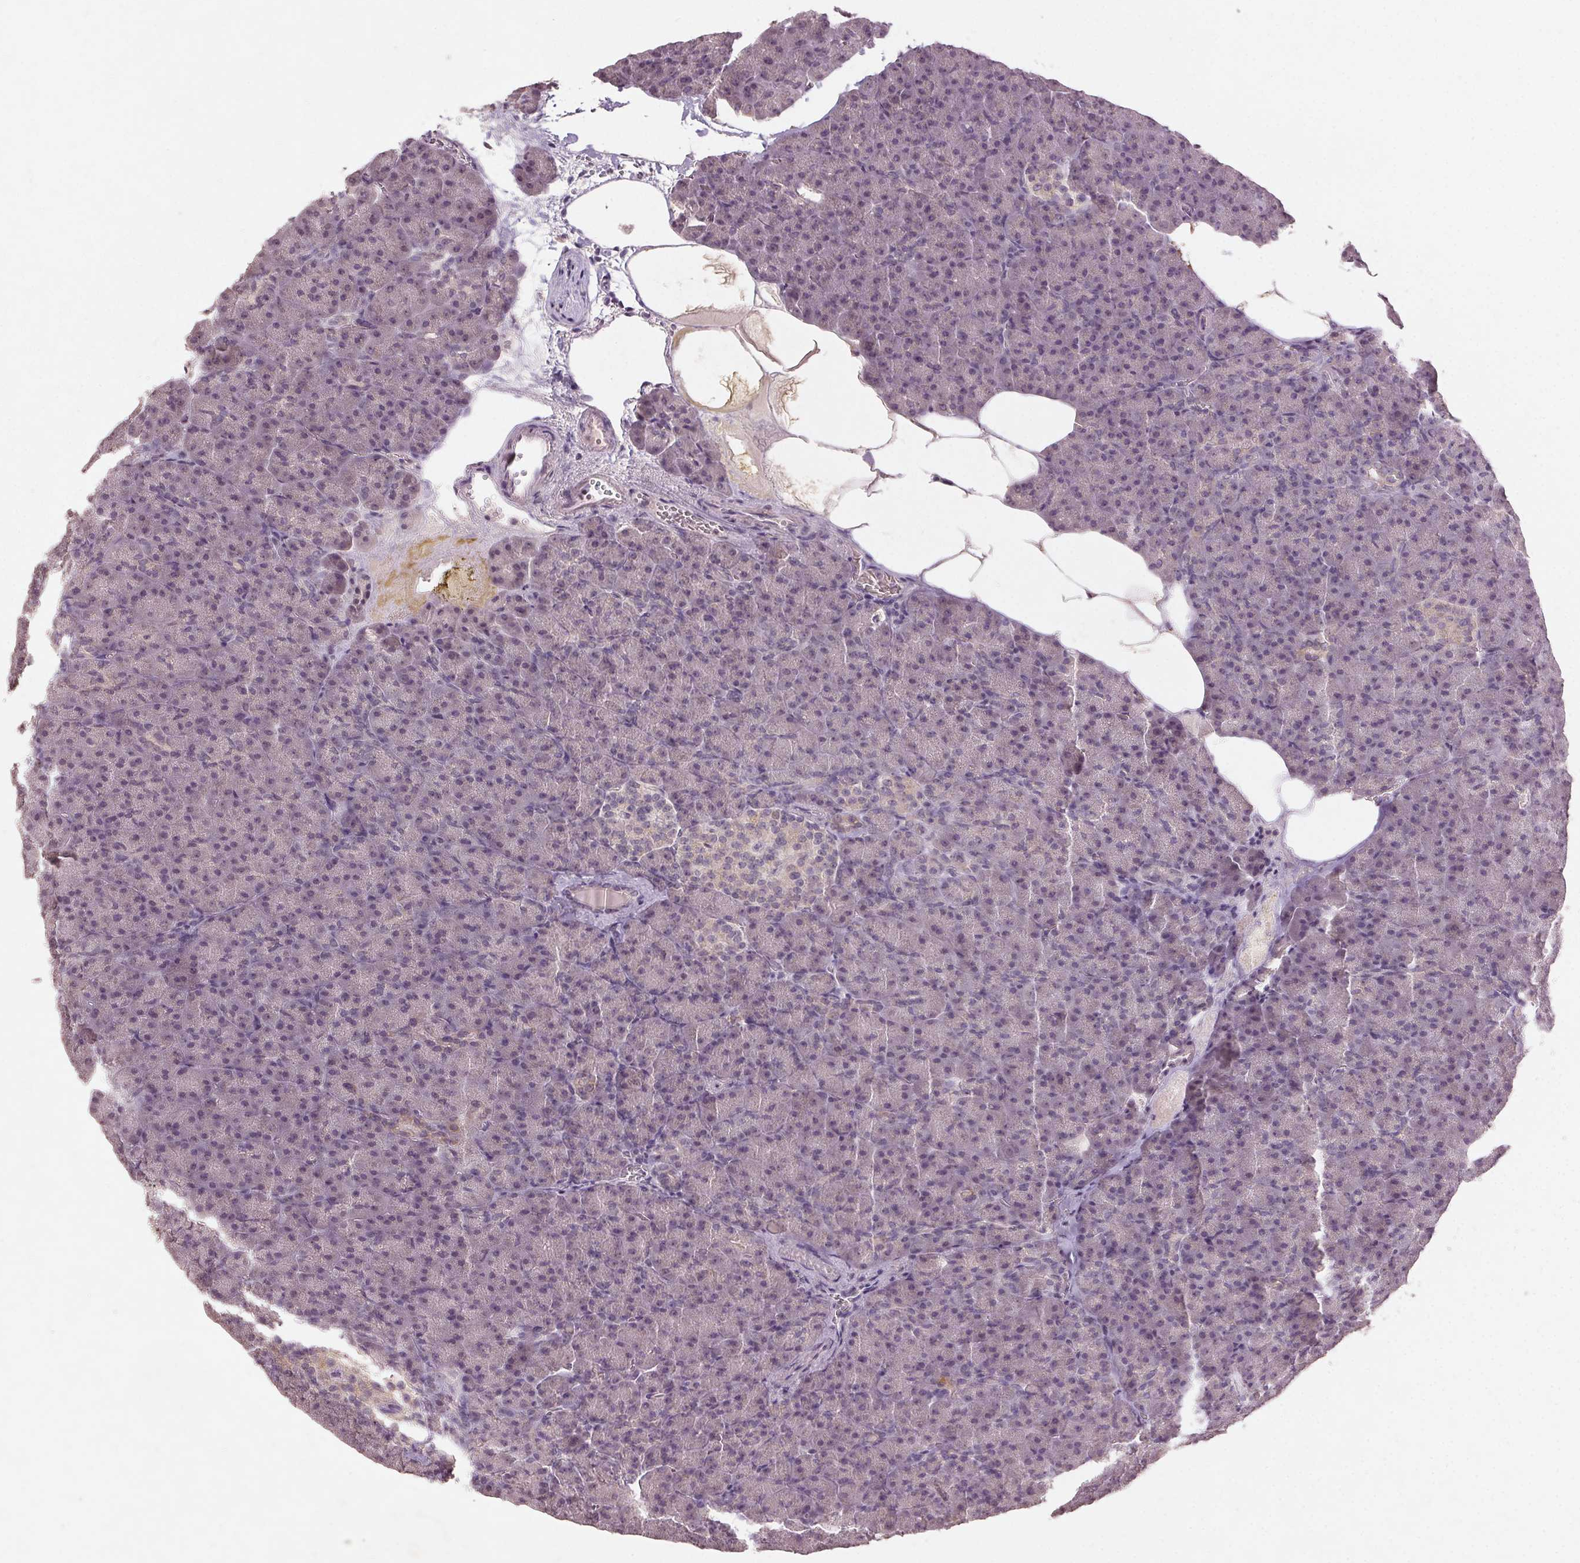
{"staining": {"intensity": "negative", "quantity": "none", "location": "none"}, "tissue": "pancreas", "cell_type": "Exocrine glandular cells", "image_type": "normal", "snomed": [{"axis": "morphology", "description": "Normal tissue, NOS"}, {"axis": "topography", "description": "Pancreas"}], "caption": "The micrograph displays no significant staining in exocrine glandular cells of pancreas.", "gene": "ENSG00000255641", "patient": {"sex": "female", "age": 74}}